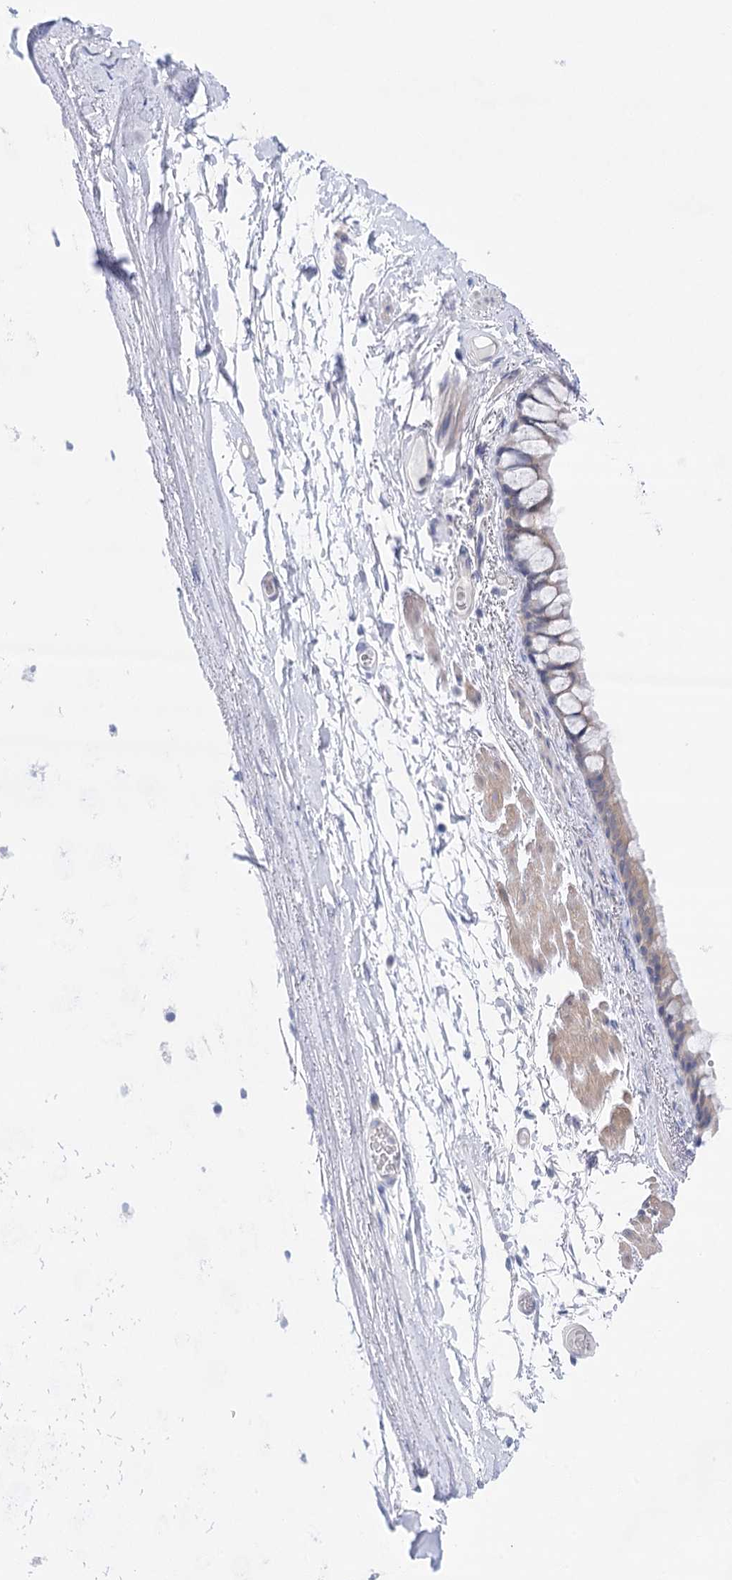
{"staining": {"intensity": "weak", "quantity": "<25%", "location": "cytoplasmic/membranous"}, "tissue": "bronchus", "cell_type": "Respiratory epithelial cells", "image_type": "normal", "snomed": [{"axis": "morphology", "description": "Normal tissue, NOS"}, {"axis": "topography", "description": "Cartilage tissue"}], "caption": "A high-resolution histopathology image shows IHC staining of unremarkable bronchus, which shows no significant expression in respiratory epithelial cells. Brightfield microscopy of IHC stained with DAB (3,3'-diaminobenzidine) (brown) and hematoxylin (blue), captured at high magnification.", "gene": "LALBA", "patient": {"sex": "male", "age": 63}}